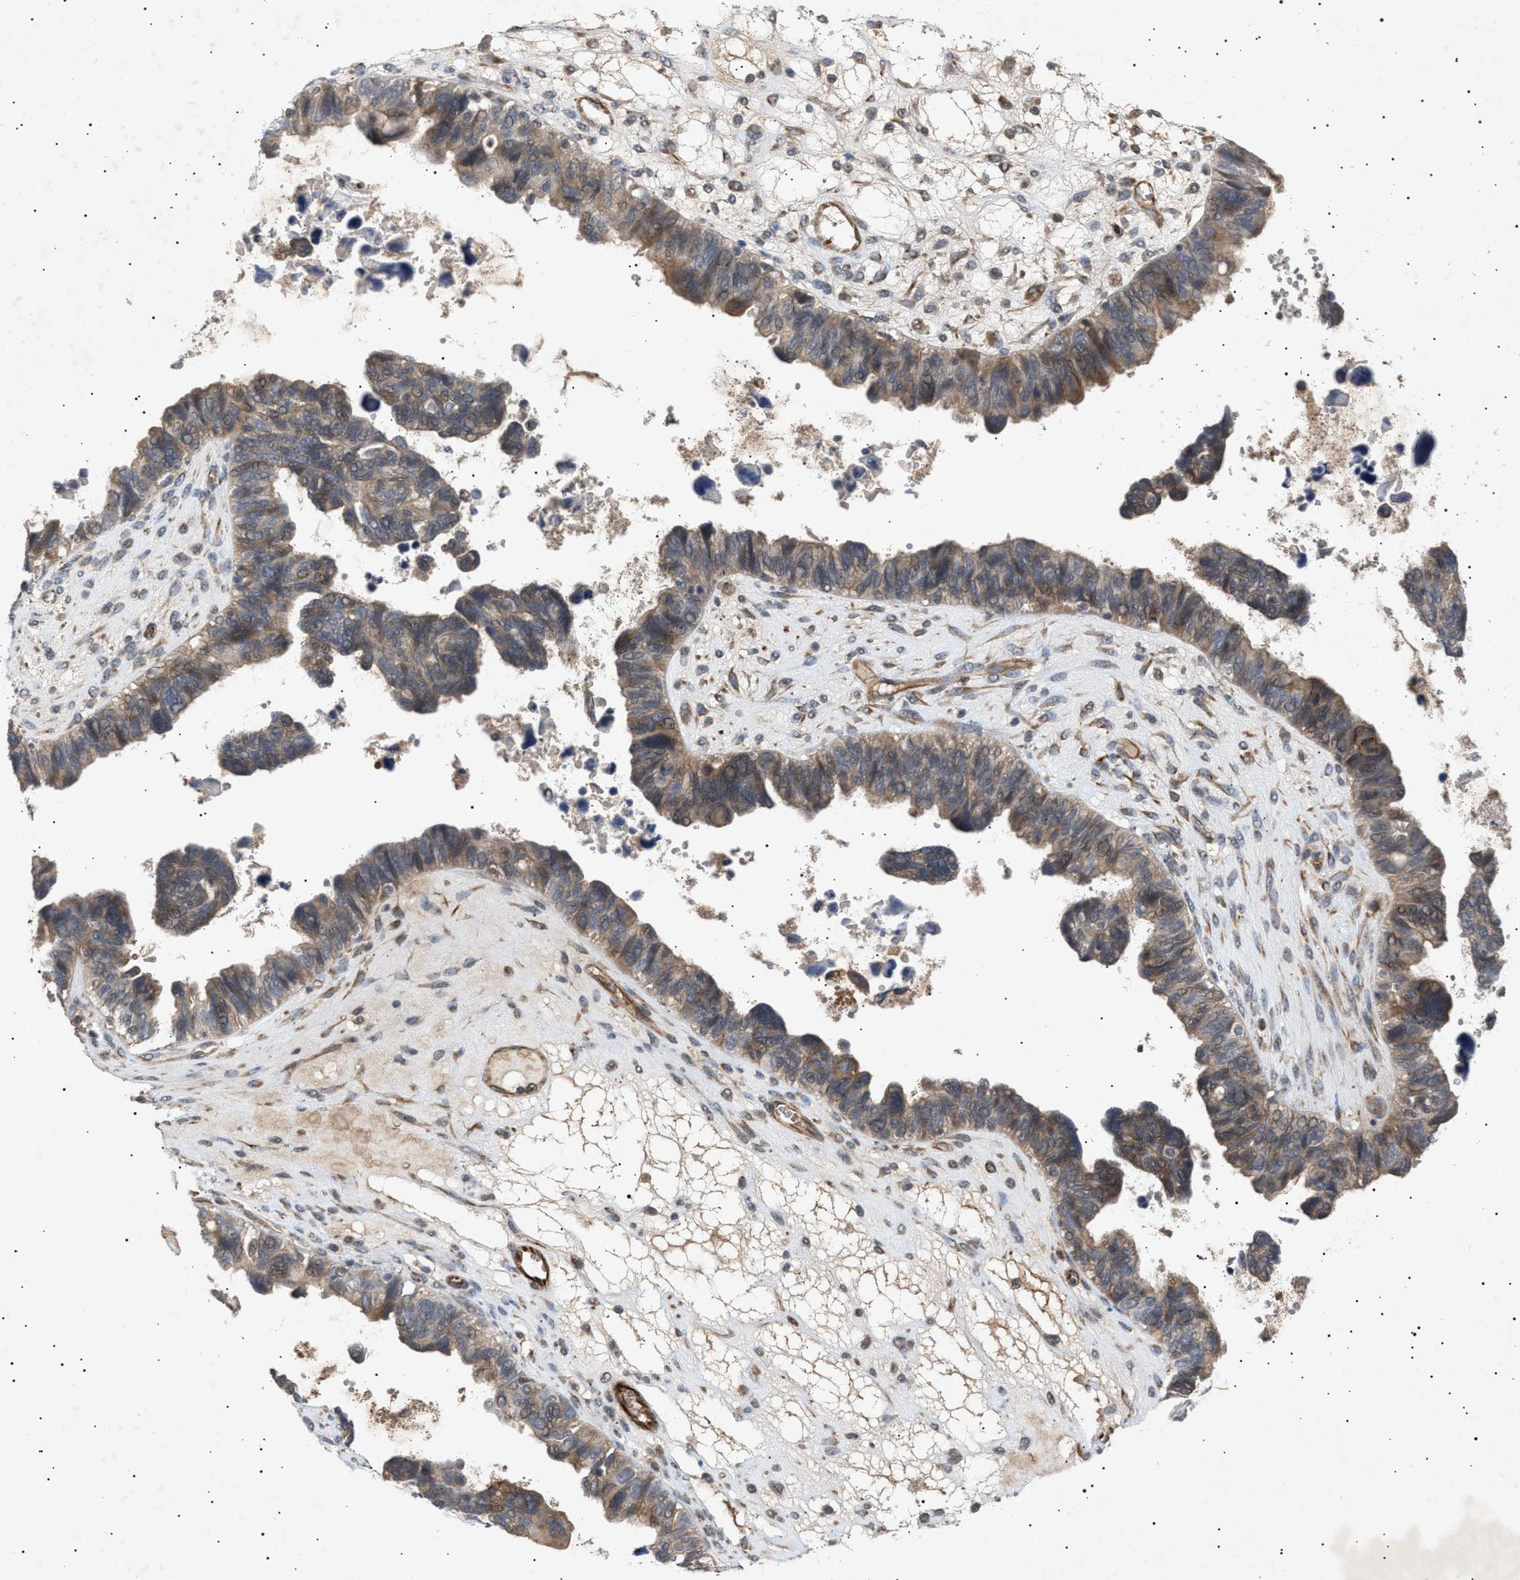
{"staining": {"intensity": "weak", "quantity": "25%-75%", "location": "cytoplasmic/membranous"}, "tissue": "ovarian cancer", "cell_type": "Tumor cells", "image_type": "cancer", "snomed": [{"axis": "morphology", "description": "Cystadenocarcinoma, serous, NOS"}, {"axis": "topography", "description": "Ovary"}], "caption": "An IHC histopathology image of tumor tissue is shown. Protein staining in brown labels weak cytoplasmic/membranous positivity in ovarian serous cystadenocarcinoma within tumor cells. Nuclei are stained in blue.", "gene": "SIRT5", "patient": {"sex": "female", "age": 79}}